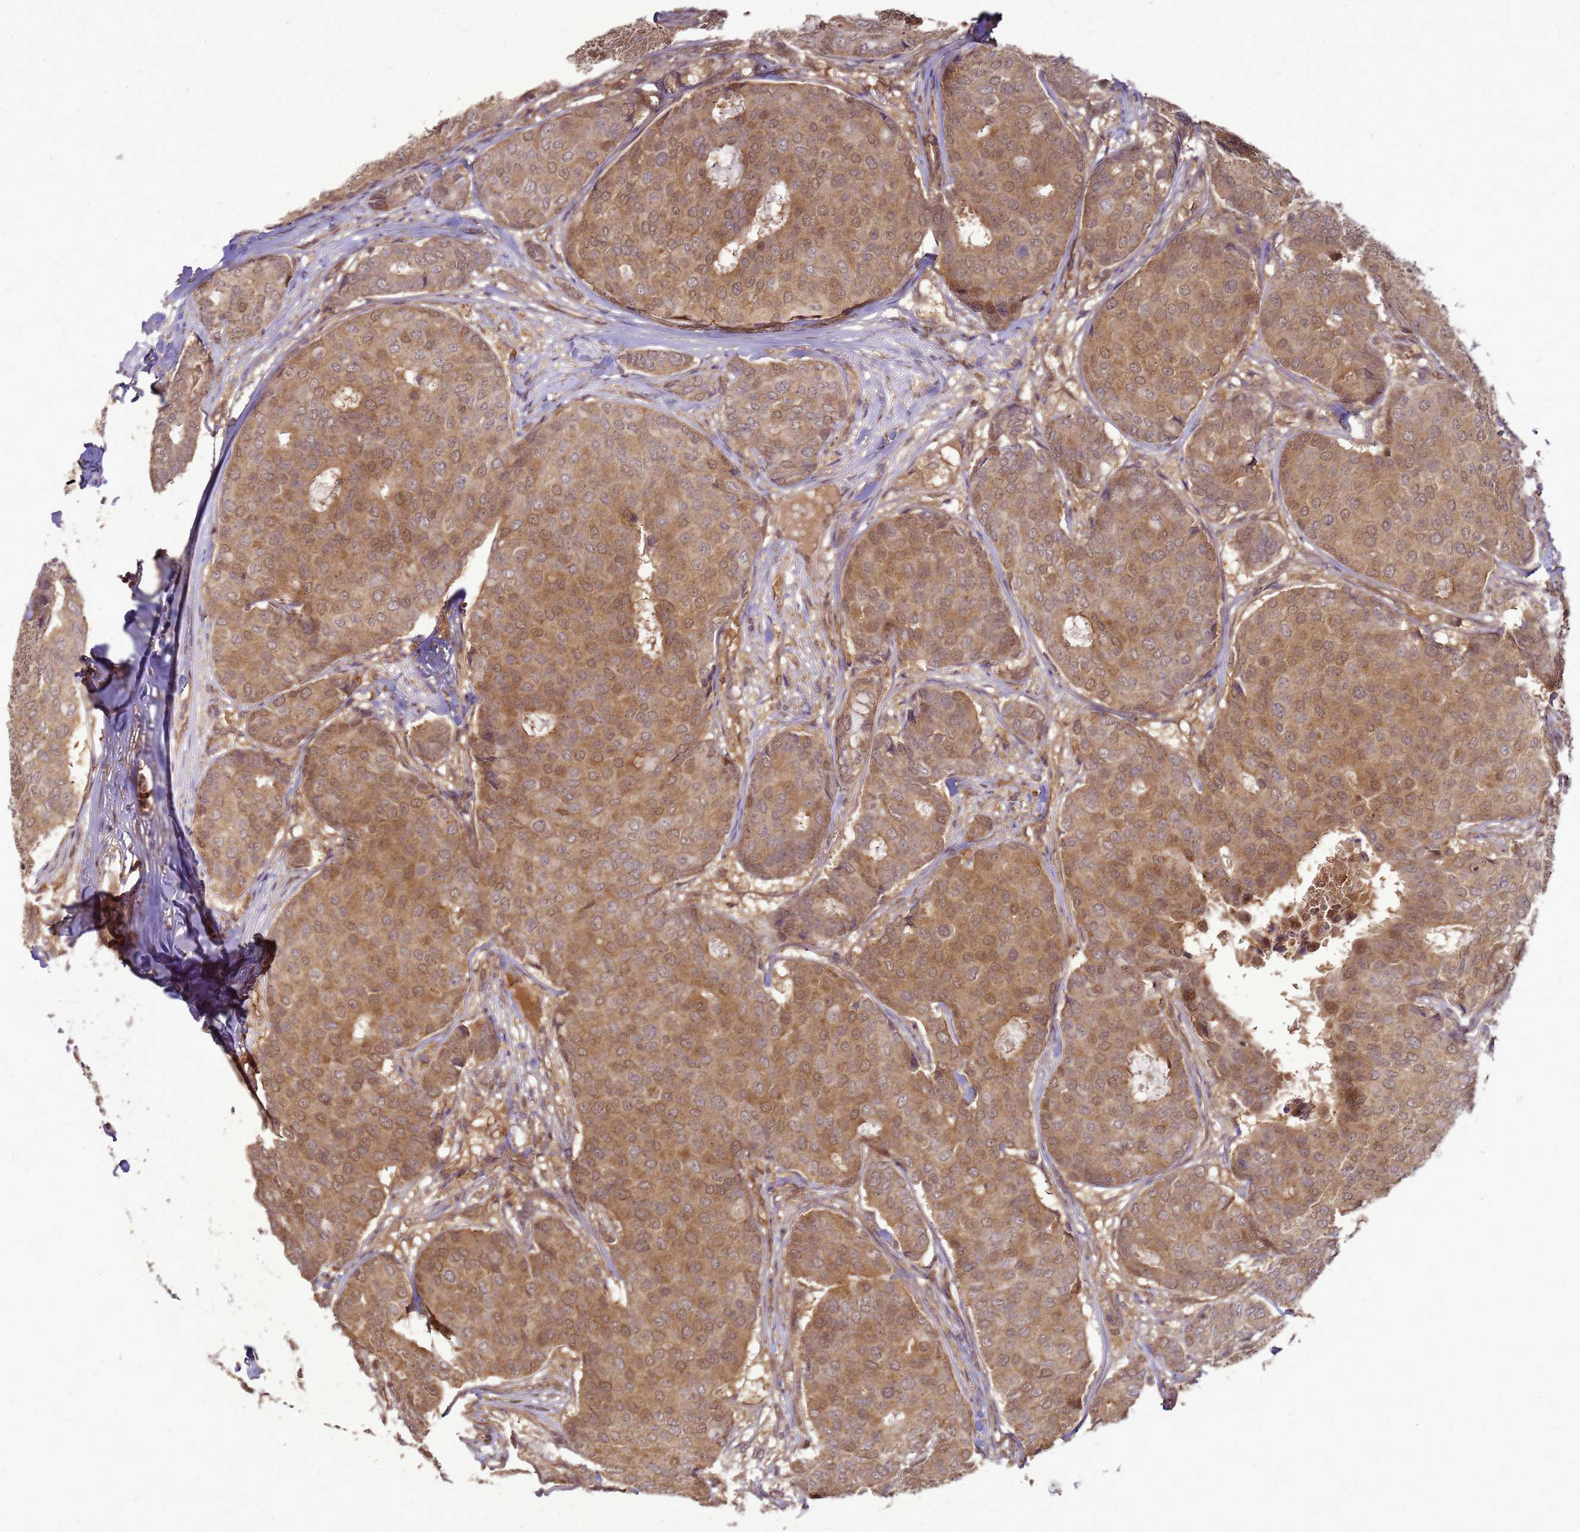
{"staining": {"intensity": "moderate", "quantity": ">75%", "location": "cytoplasmic/membranous,nuclear"}, "tissue": "breast cancer", "cell_type": "Tumor cells", "image_type": "cancer", "snomed": [{"axis": "morphology", "description": "Duct carcinoma"}, {"axis": "topography", "description": "Breast"}], "caption": "High-power microscopy captured an IHC photomicrograph of breast cancer, revealing moderate cytoplasmic/membranous and nuclear positivity in about >75% of tumor cells.", "gene": "CRBN", "patient": {"sex": "female", "age": 75}}